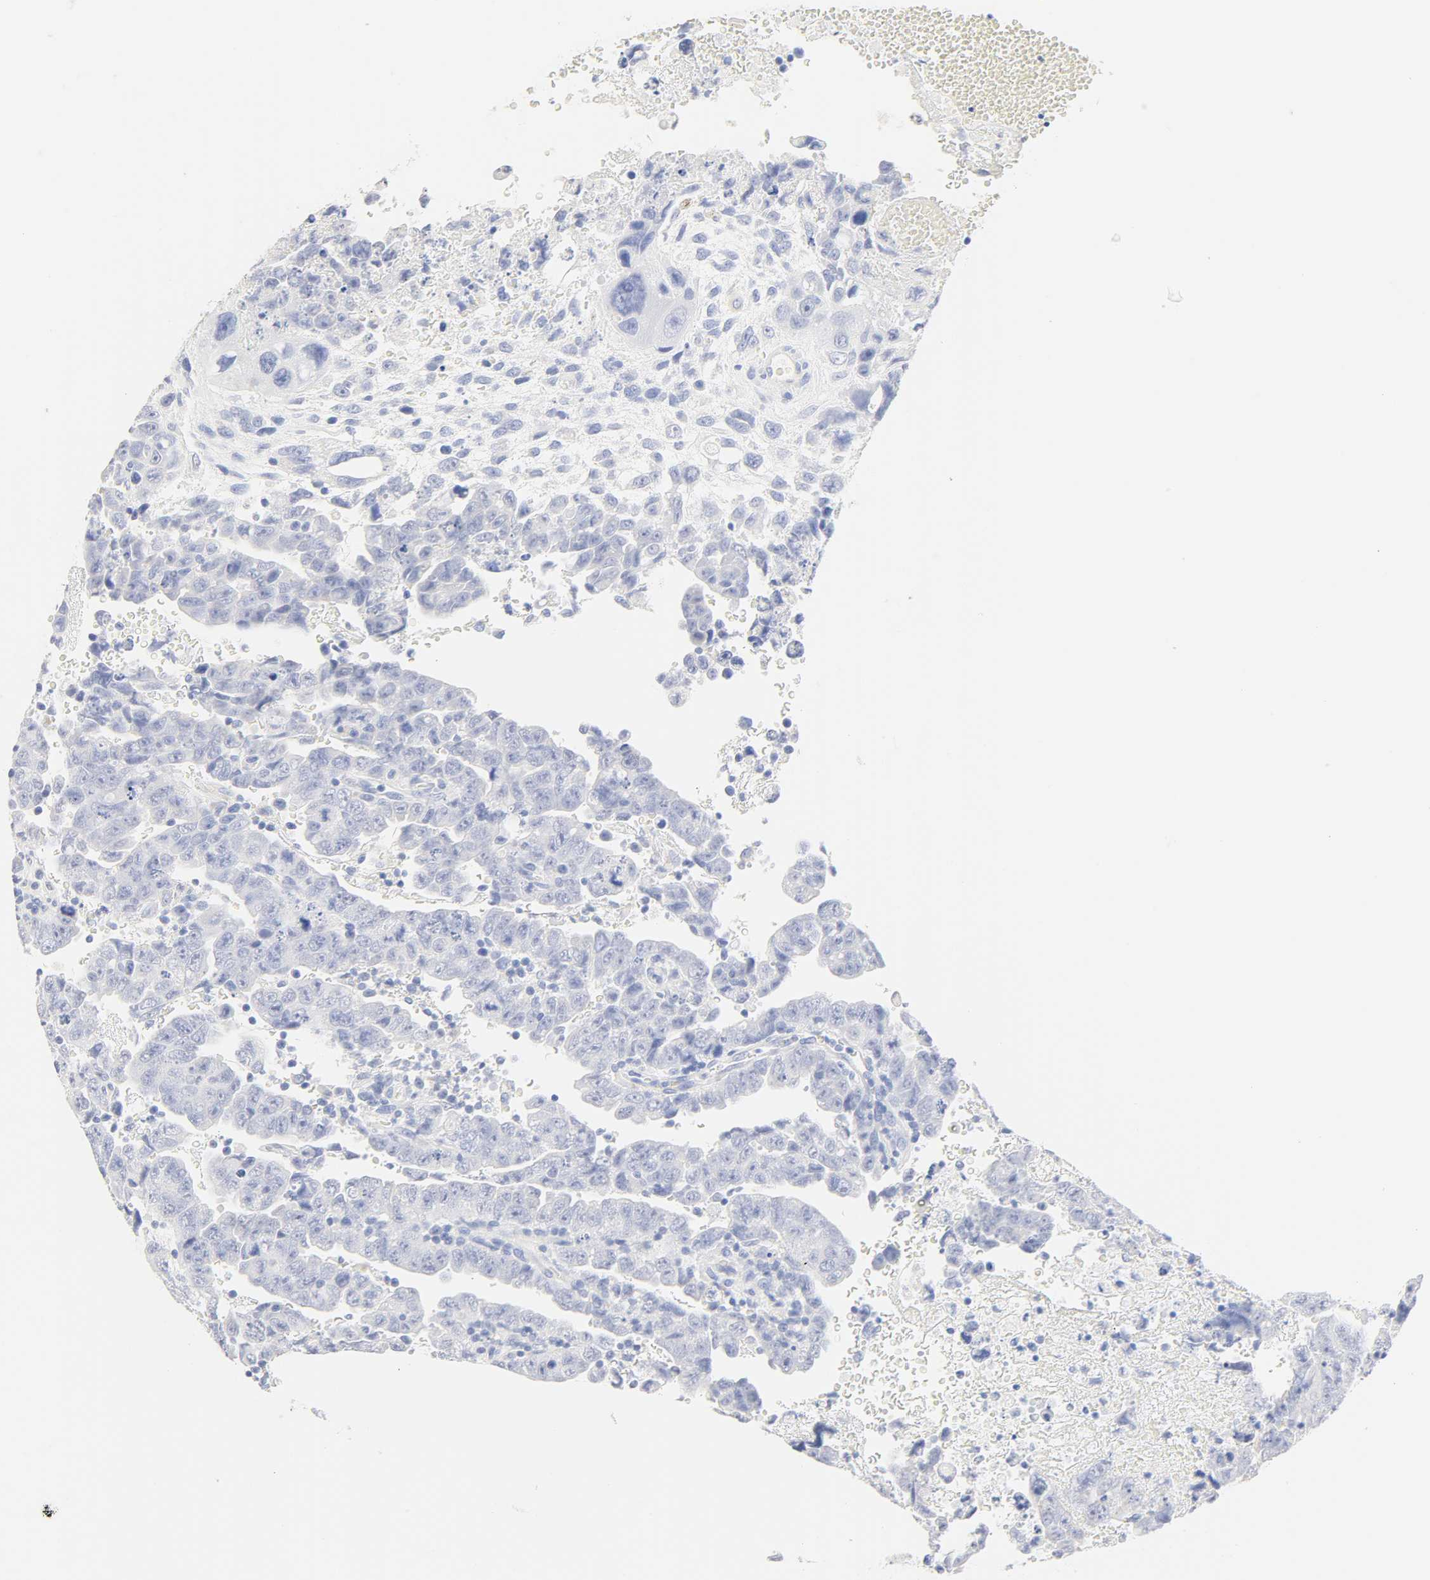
{"staining": {"intensity": "negative", "quantity": "none", "location": "none"}, "tissue": "testis cancer", "cell_type": "Tumor cells", "image_type": "cancer", "snomed": [{"axis": "morphology", "description": "Carcinoma, Embryonal, NOS"}, {"axis": "topography", "description": "Testis"}], "caption": "A photomicrograph of embryonal carcinoma (testis) stained for a protein demonstrates no brown staining in tumor cells.", "gene": "SLCO1B3", "patient": {"sex": "male", "age": 28}}